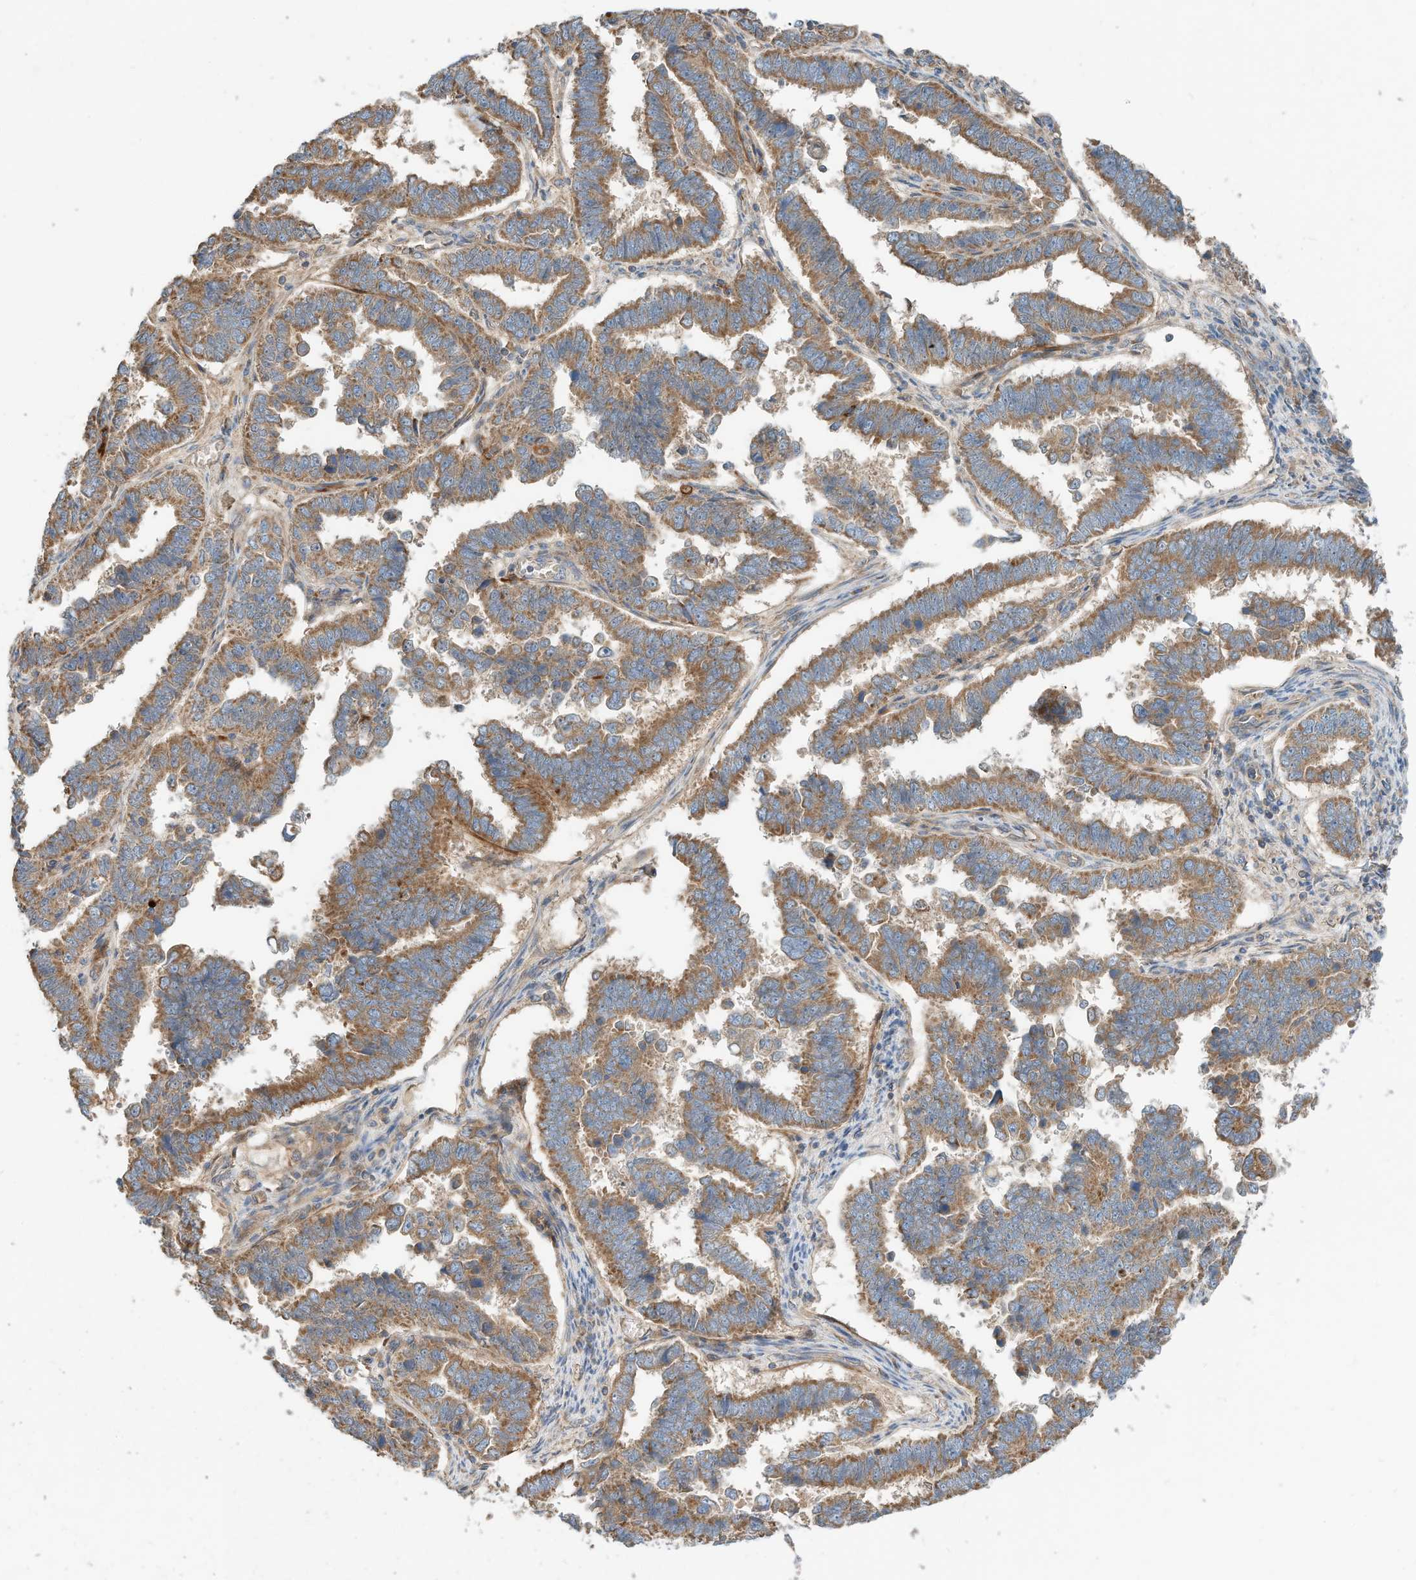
{"staining": {"intensity": "moderate", "quantity": ">75%", "location": "cytoplasmic/membranous"}, "tissue": "endometrial cancer", "cell_type": "Tumor cells", "image_type": "cancer", "snomed": [{"axis": "morphology", "description": "Adenocarcinoma, NOS"}, {"axis": "topography", "description": "Endometrium"}], "caption": "IHC staining of endometrial adenocarcinoma, which displays medium levels of moderate cytoplasmic/membranous expression in approximately >75% of tumor cells indicating moderate cytoplasmic/membranous protein positivity. The staining was performed using DAB (3,3'-diaminobenzidine) (brown) for protein detection and nuclei were counterstained in hematoxylin (blue).", "gene": "CPAMD8", "patient": {"sex": "female", "age": 75}}